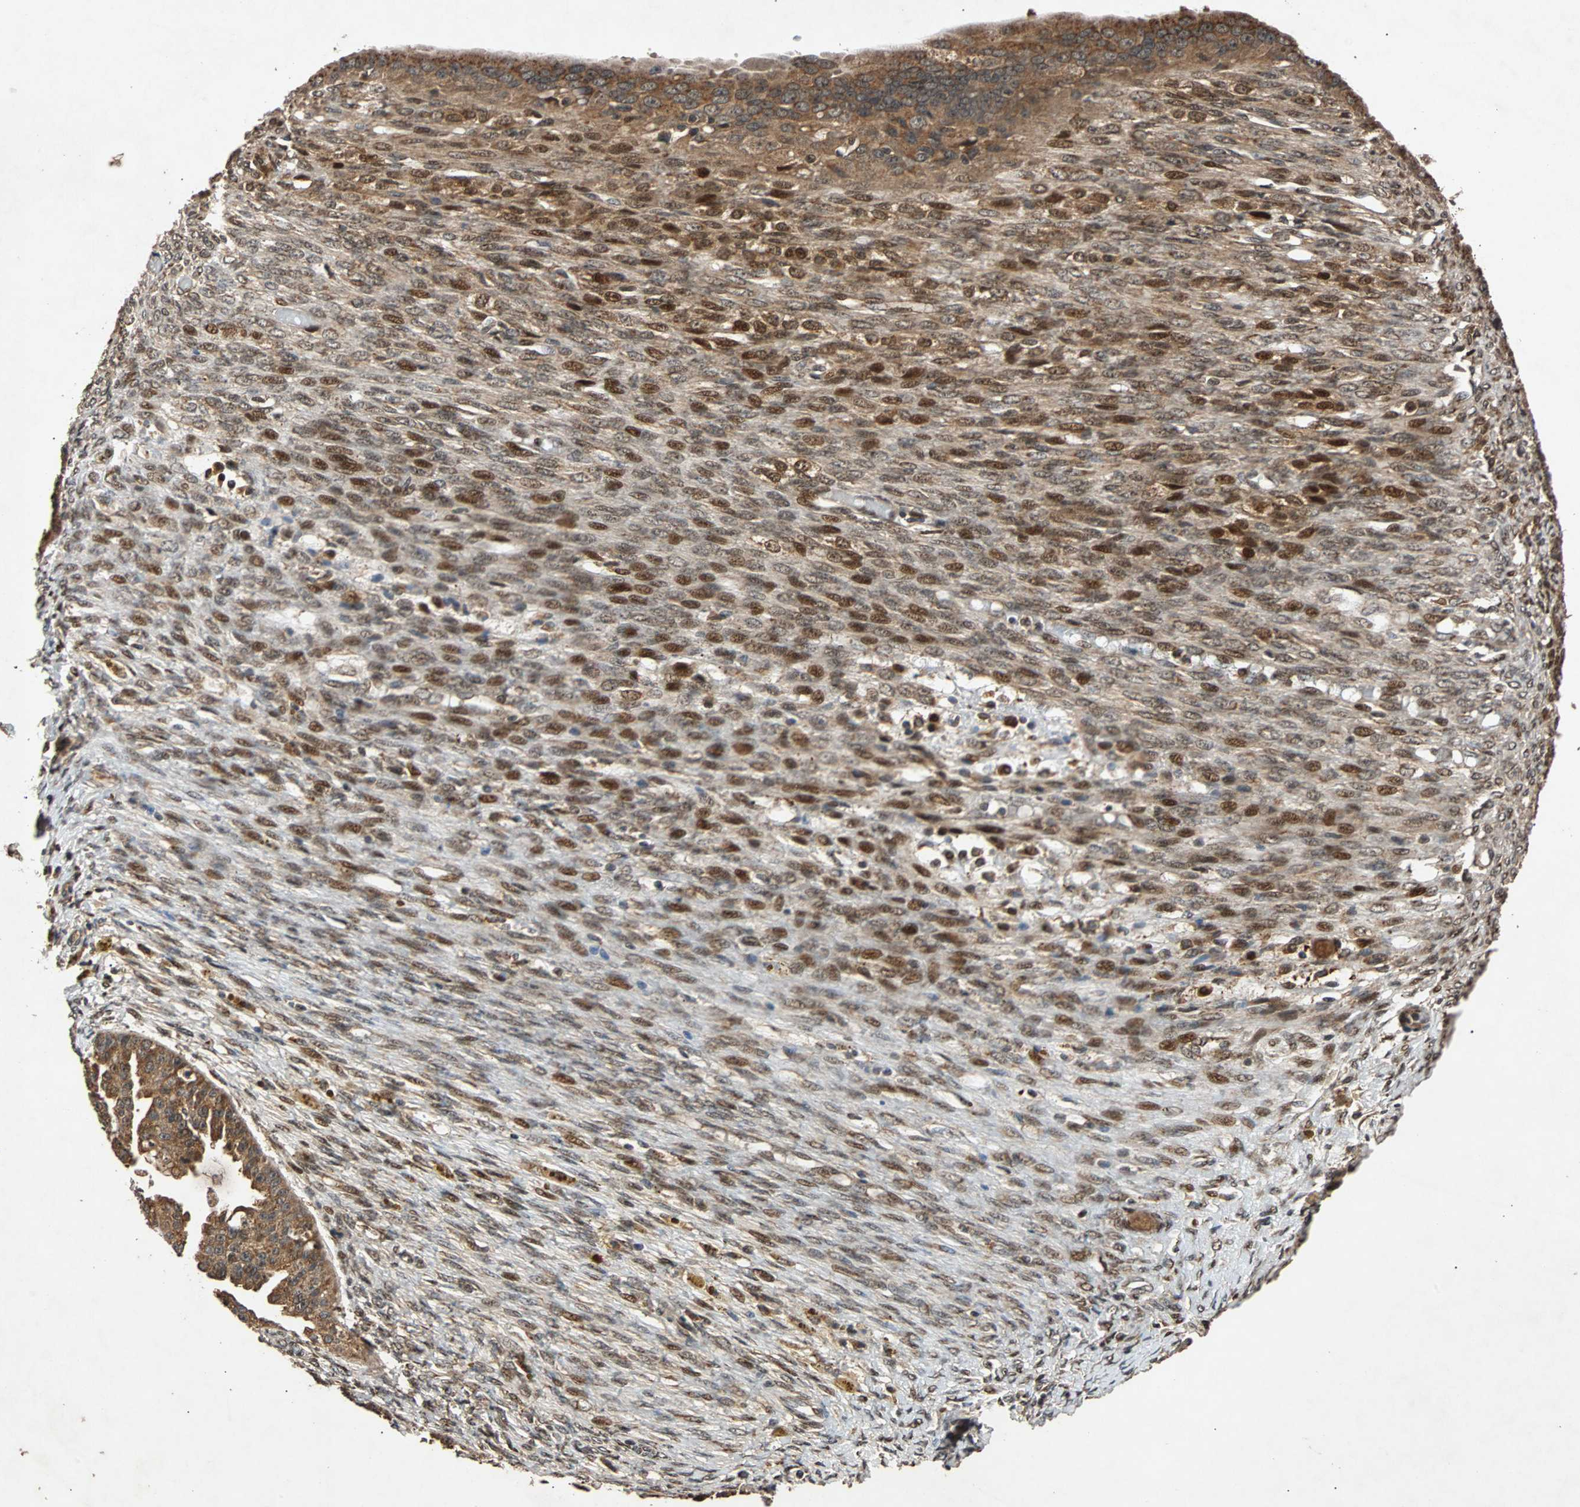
{"staining": {"intensity": "strong", "quantity": ">75%", "location": "cytoplasmic/membranous"}, "tissue": "ovarian cancer", "cell_type": "Tumor cells", "image_type": "cancer", "snomed": [{"axis": "morphology", "description": "Cystadenocarcinoma, serous, NOS"}, {"axis": "topography", "description": "Ovary"}], "caption": "There is high levels of strong cytoplasmic/membranous staining in tumor cells of ovarian cancer, as demonstrated by immunohistochemical staining (brown color).", "gene": "USP31", "patient": {"sex": "female", "age": 58}}